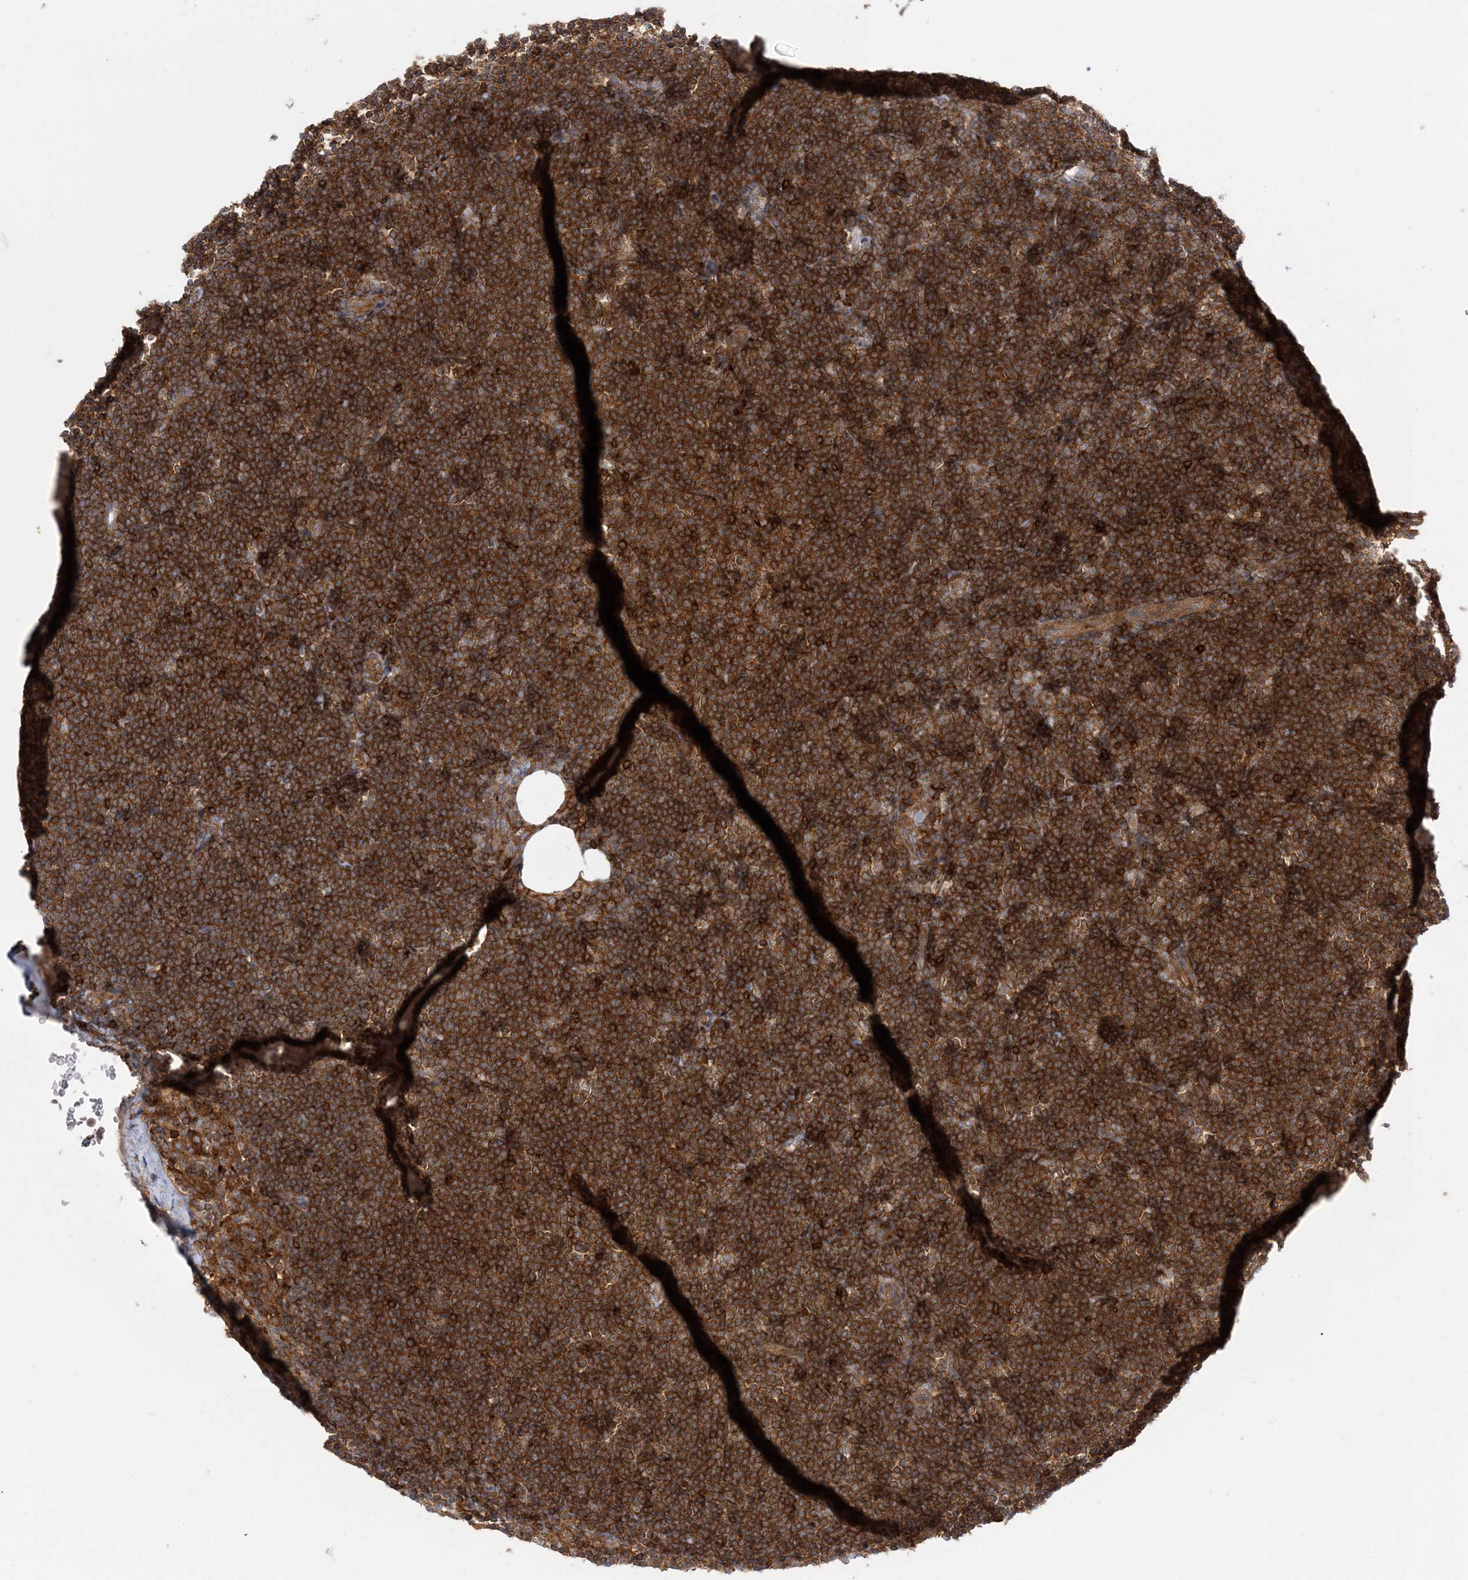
{"staining": {"intensity": "strong", "quantity": ">75%", "location": "cytoplasmic/membranous"}, "tissue": "lymphoma", "cell_type": "Tumor cells", "image_type": "cancer", "snomed": [{"axis": "morphology", "description": "Malignant lymphoma, non-Hodgkin's type, Low grade"}, {"axis": "topography", "description": "Lymph node"}], "caption": "The immunohistochemical stain highlights strong cytoplasmic/membranous staining in tumor cells of lymphoma tissue. (DAB = brown stain, brightfield microscopy at high magnification).", "gene": "STAM", "patient": {"sex": "female", "age": 53}}